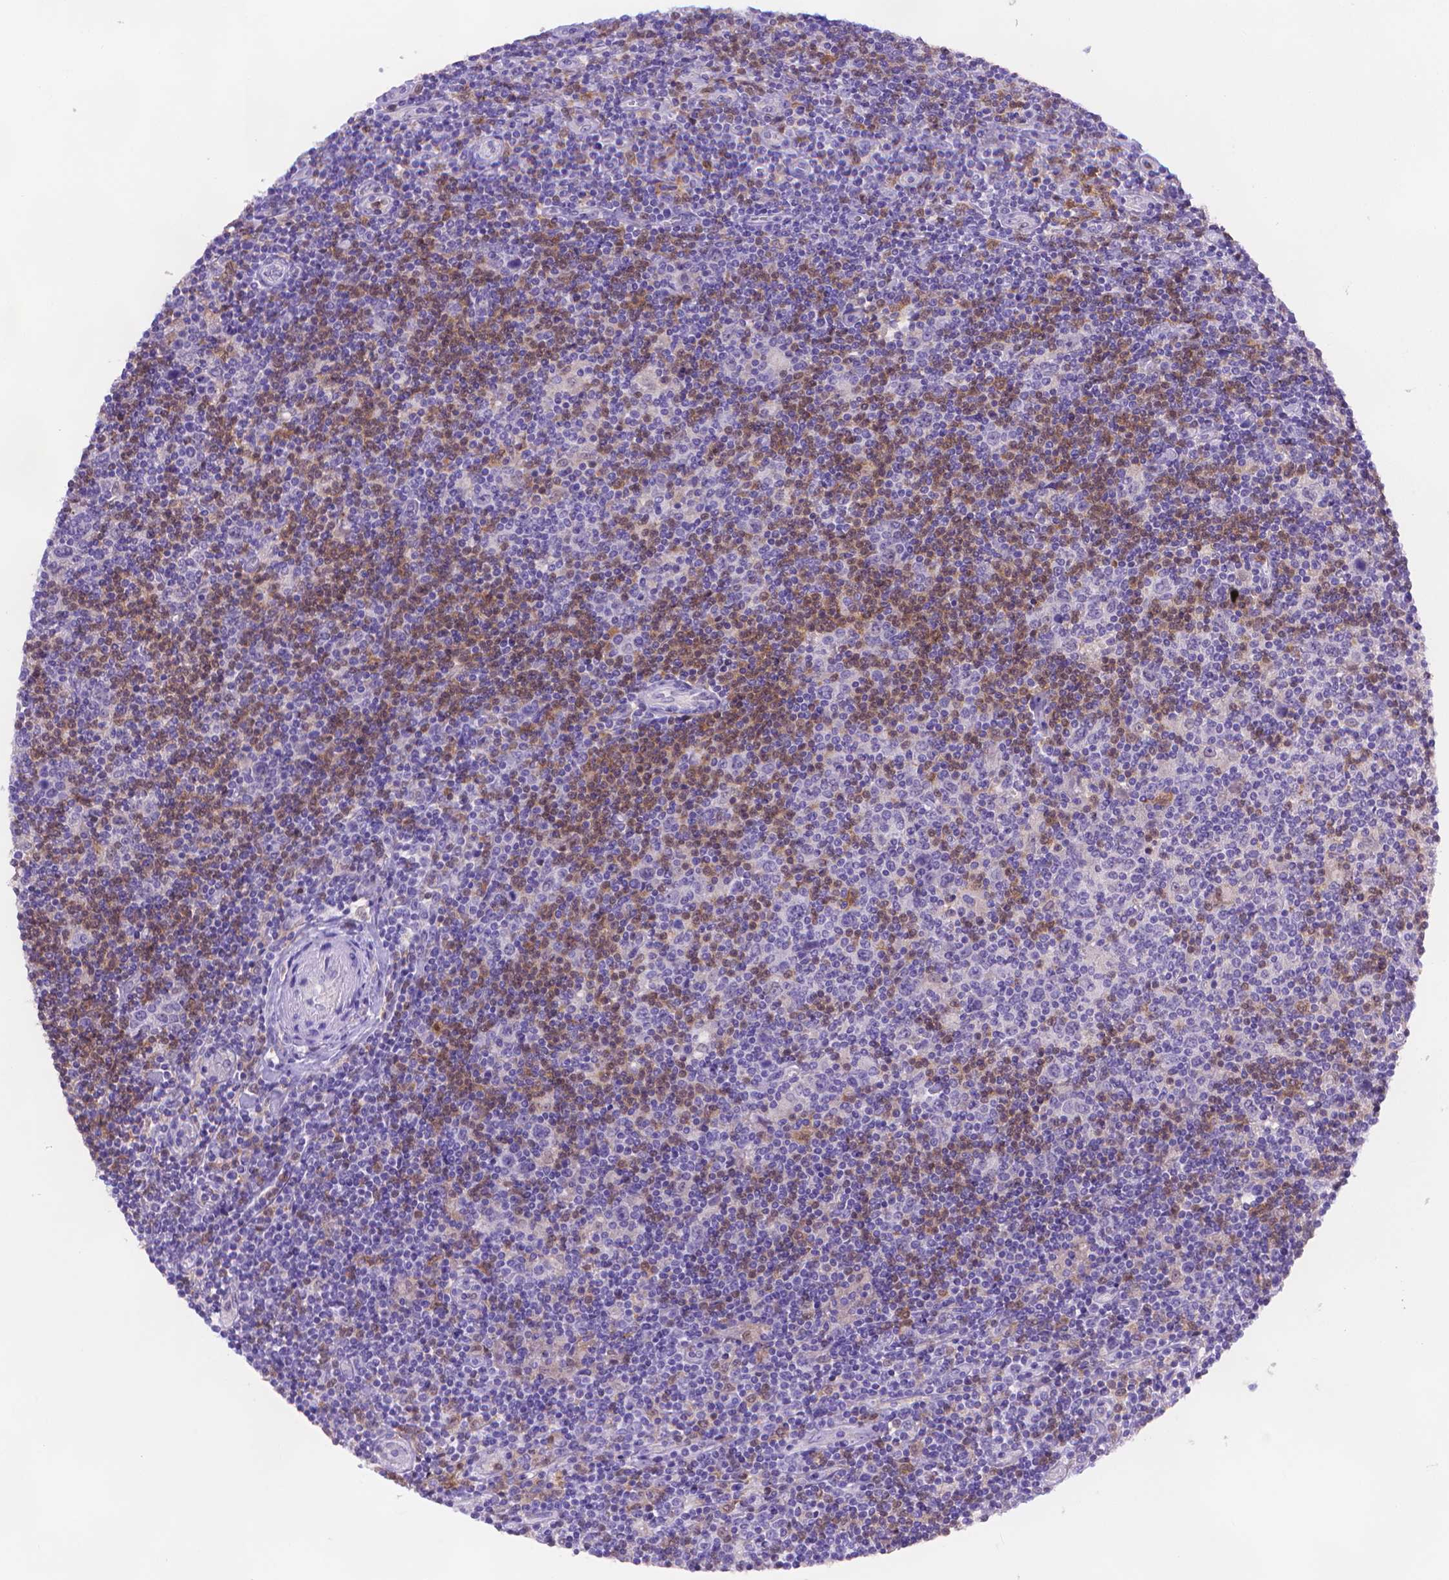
{"staining": {"intensity": "negative", "quantity": "none", "location": "none"}, "tissue": "lymphoma", "cell_type": "Tumor cells", "image_type": "cancer", "snomed": [{"axis": "morphology", "description": "Hodgkin's disease, NOS"}, {"axis": "topography", "description": "Lymph node"}], "caption": "Photomicrograph shows no protein staining in tumor cells of lymphoma tissue. (DAB (3,3'-diaminobenzidine) IHC visualized using brightfield microscopy, high magnification).", "gene": "FGD2", "patient": {"sex": "male", "age": 40}}